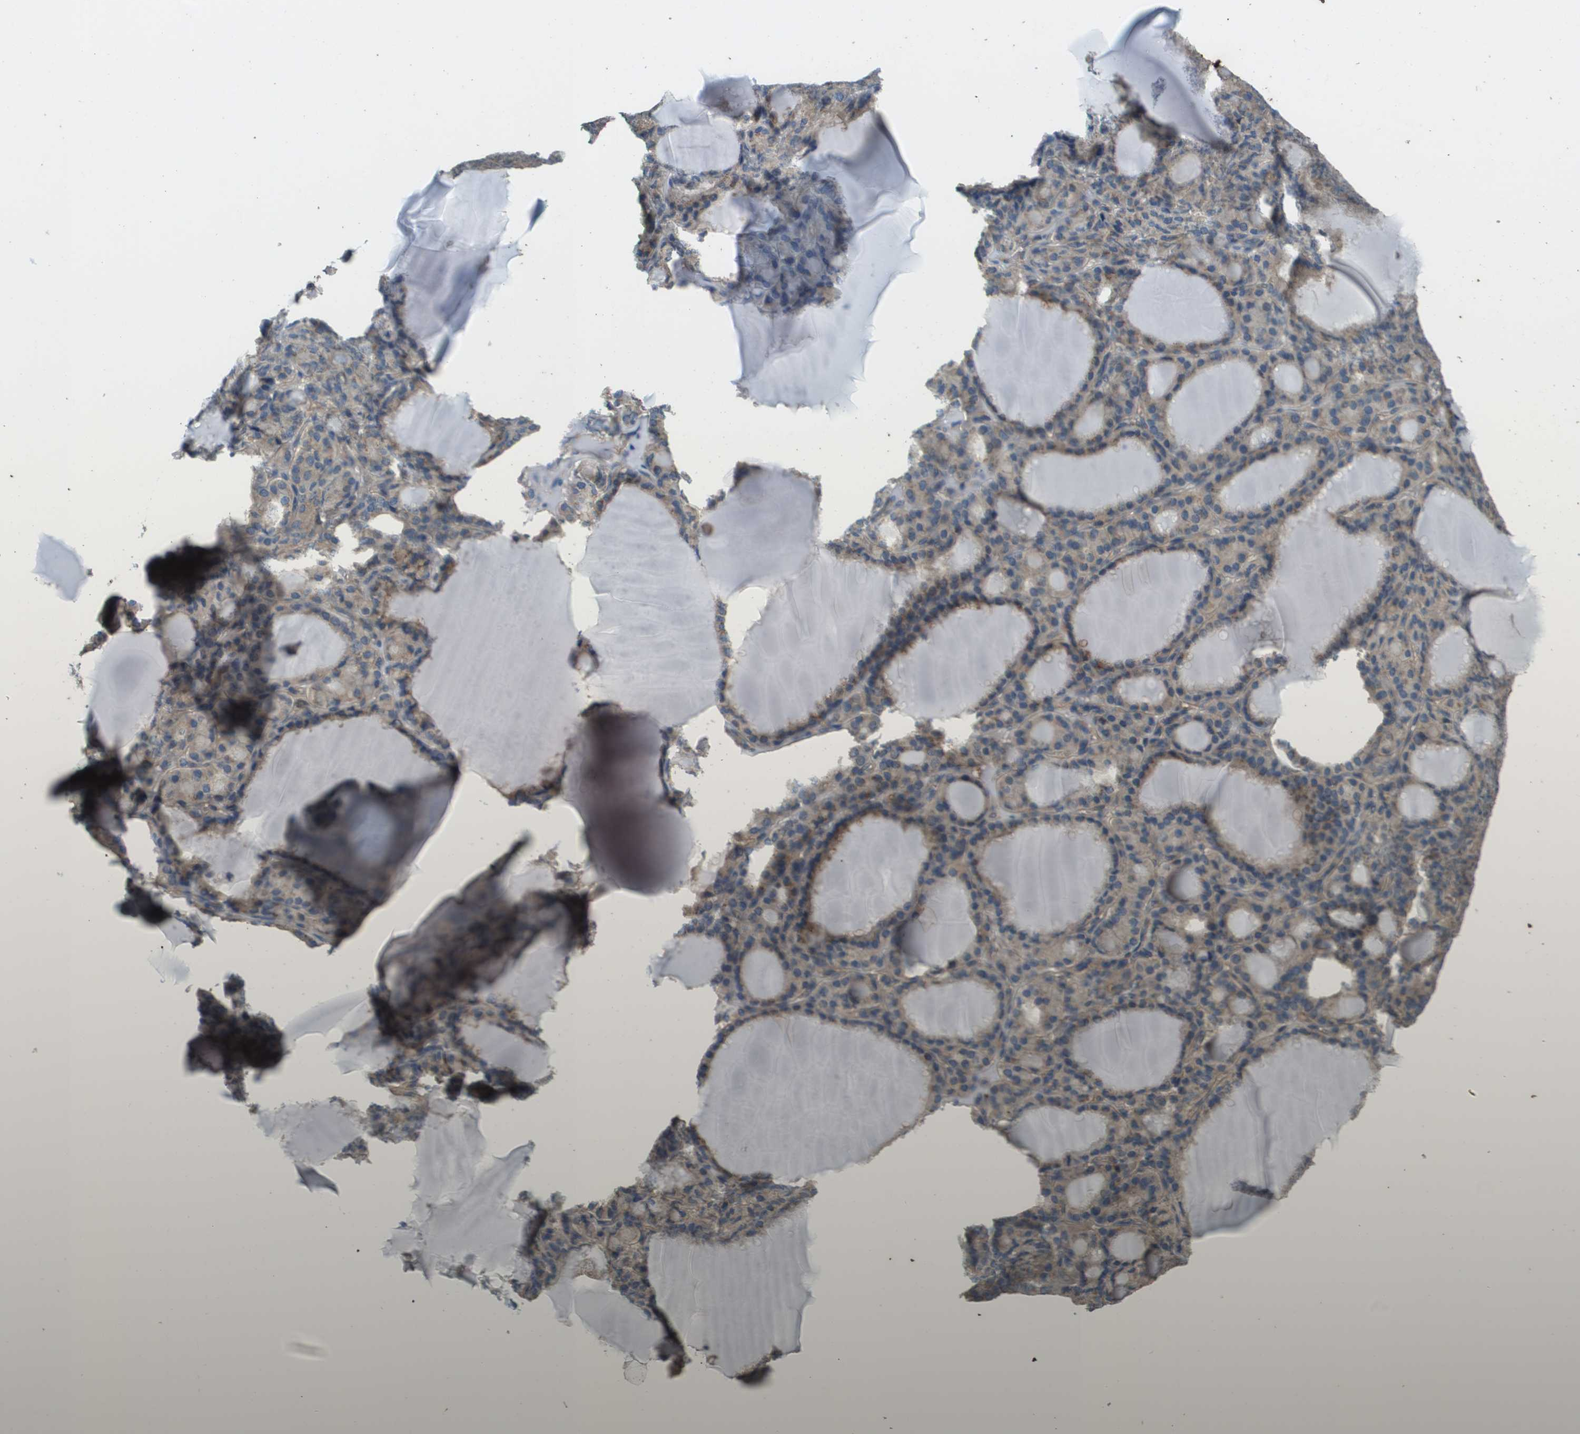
{"staining": {"intensity": "weak", "quantity": "25%-75%", "location": "cytoplasmic/membranous"}, "tissue": "thyroid gland", "cell_type": "Glandular cells", "image_type": "normal", "snomed": [{"axis": "morphology", "description": "Normal tissue, NOS"}, {"axis": "topography", "description": "Thyroid gland"}], "caption": "Weak cytoplasmic/membranous positivity for a protein is appreciated in approximately 25%-75% of glandular cells of unremarkable thyroid gland using immunohistochemistry.", "gene": "KRT23", "patient": {"sex": "female", "age": 28}}